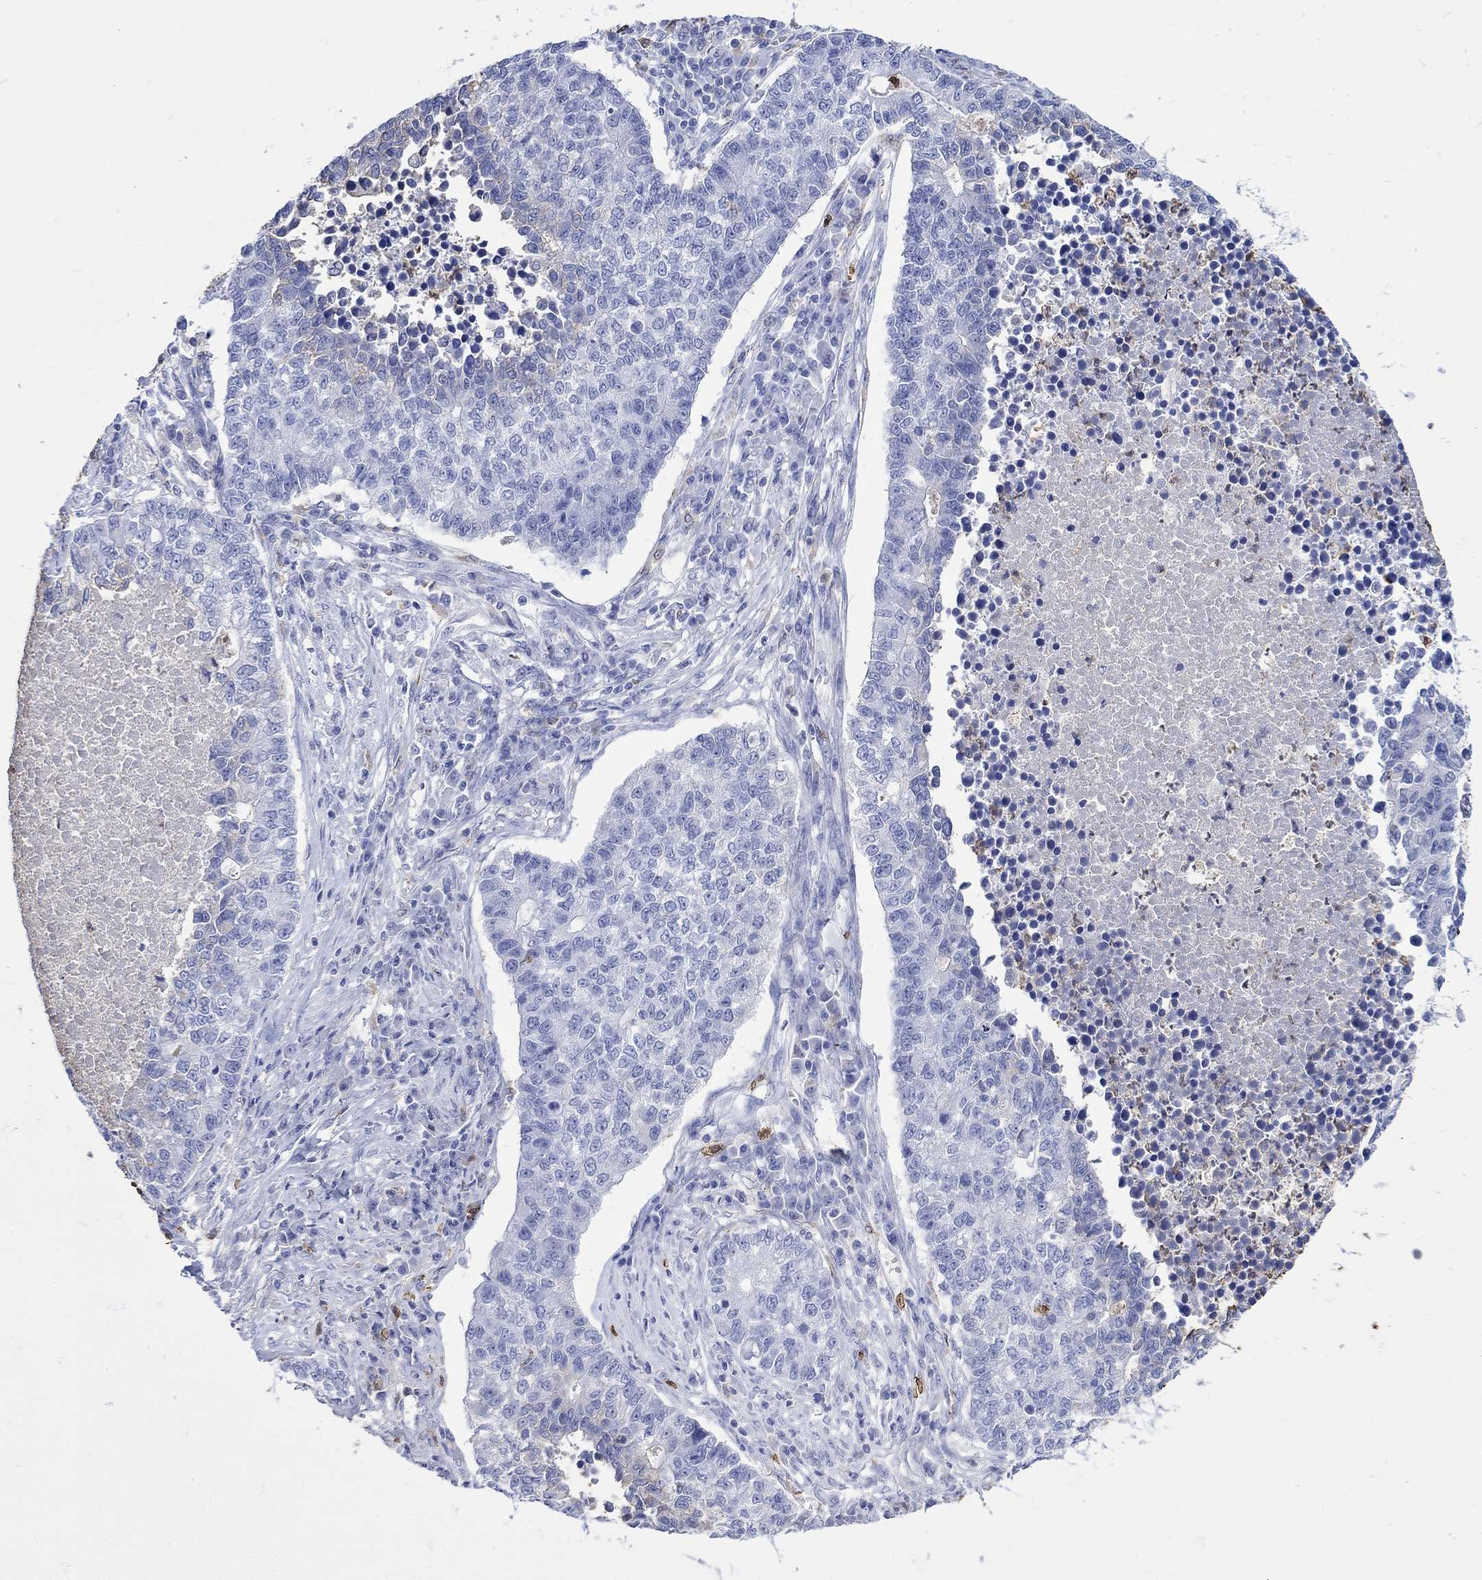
{"staining": {"intensity": "negative", "quantity": "none", "location": "none"}, "tissue": "lung cancer", "cell_type": "Tumor cells", "image_type": "cancer", "snomed": [{"axis": "morphology", "description": "Adenocarcinoma, NOS"}, {"axis": "topography", "description": "Lung"}], "caption": "Tumor cells show no significant staining in lung cancer. (DAB IHC, high magnification).", "gene": "LINGO3", "patient": {"sex": "male", "age": 57}}